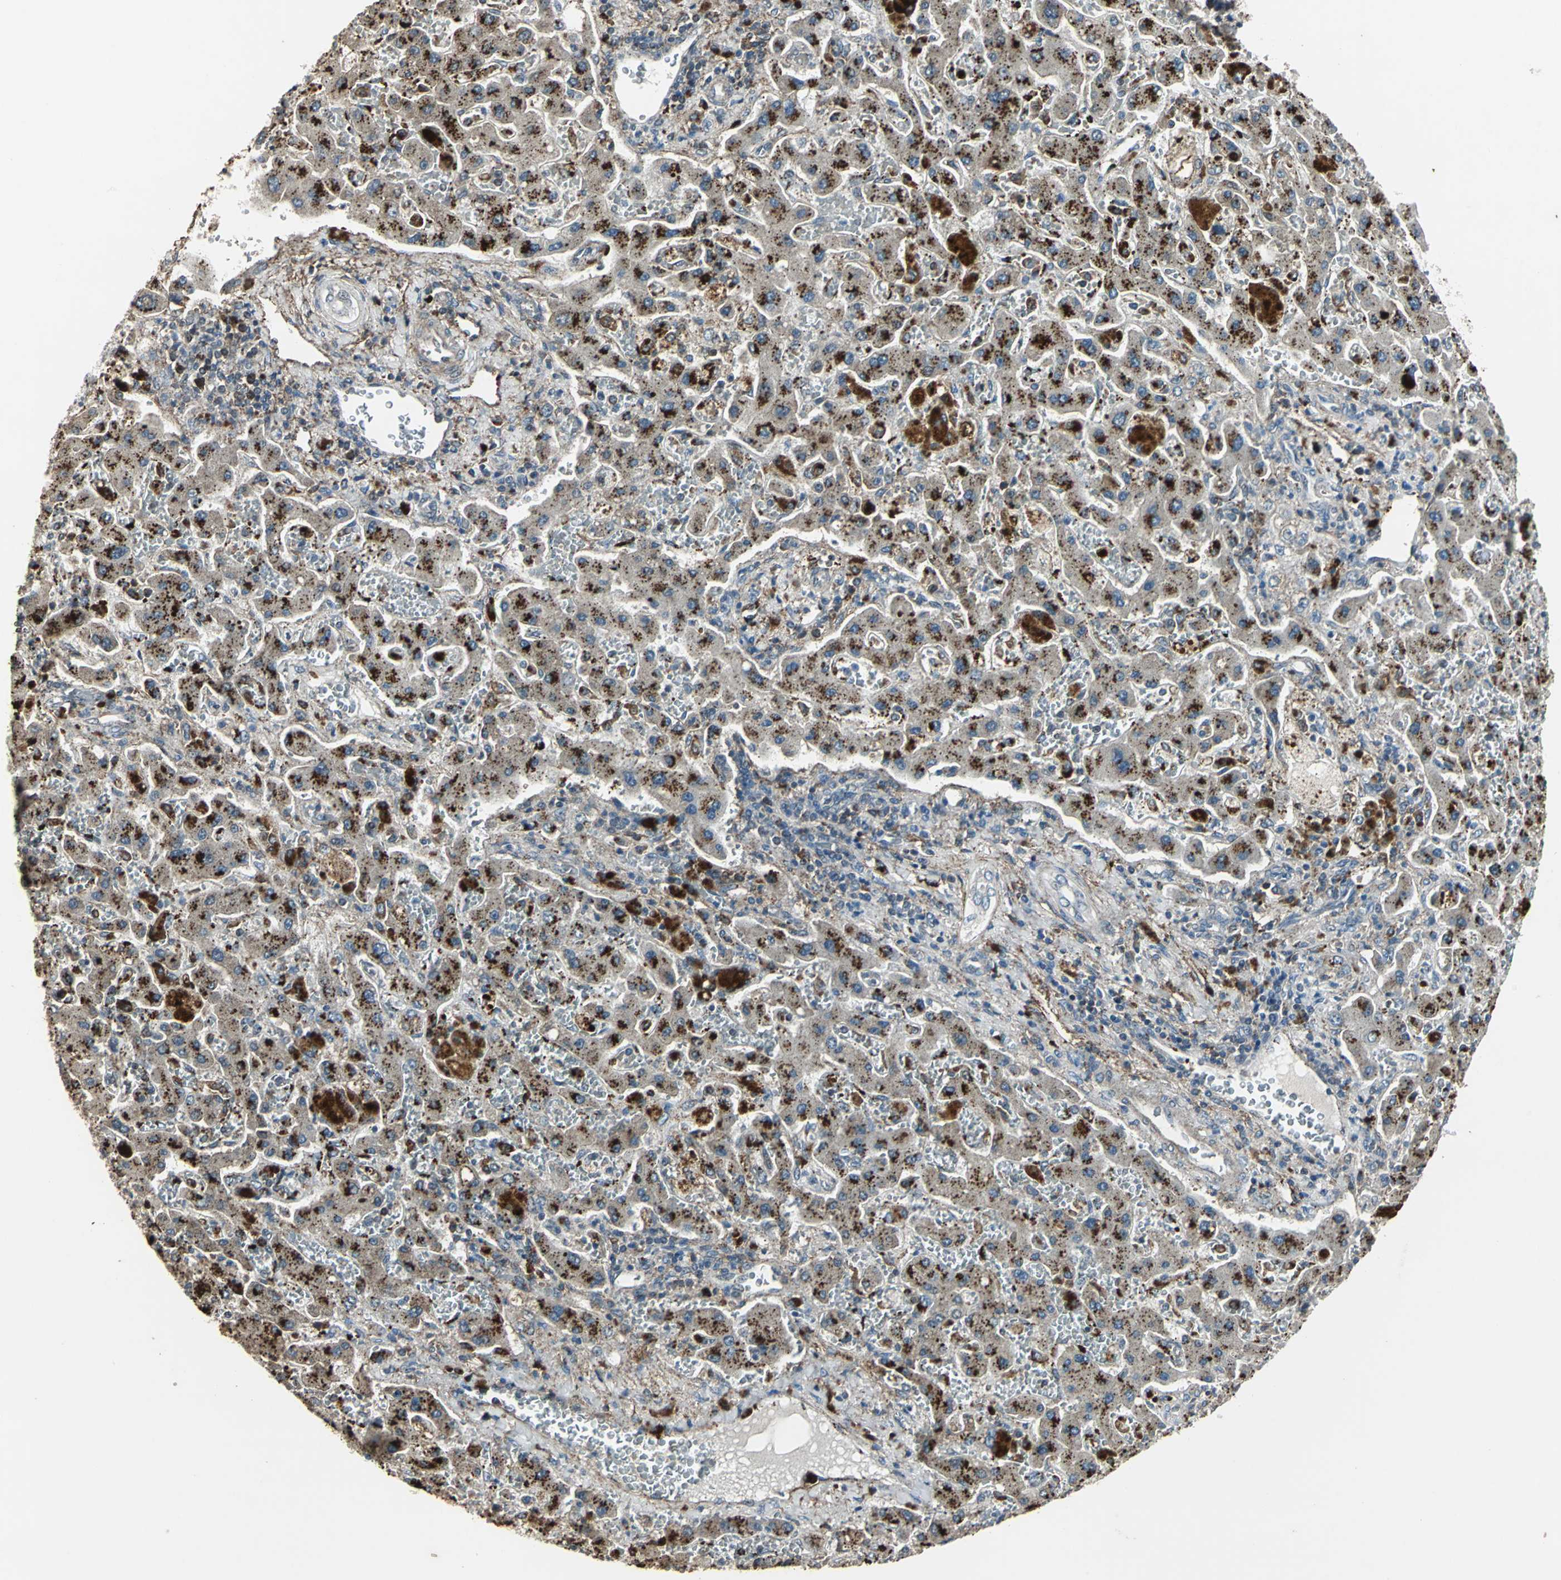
{"staining": {"intensity": "moderate", "quantity": ">75%", "location": "cytoplasmic/membranous"}, "tissue": "liver cancer", "cell_type": "Tumor cells", "image_type": "cancer", "snomed": [{"axis": "morphology", "description": "Cholangiocarcinoma"}, {"axis": "topography", "description": "Liver"}], "caption": "Liver cancer was stained to show a protein in brown. There is medium levels of moderate cytoplasmic/membranous expression in about >75% of tumor cells.", "gene": "DNAJB4", "patient": {"sex": "male", "age": 50}}